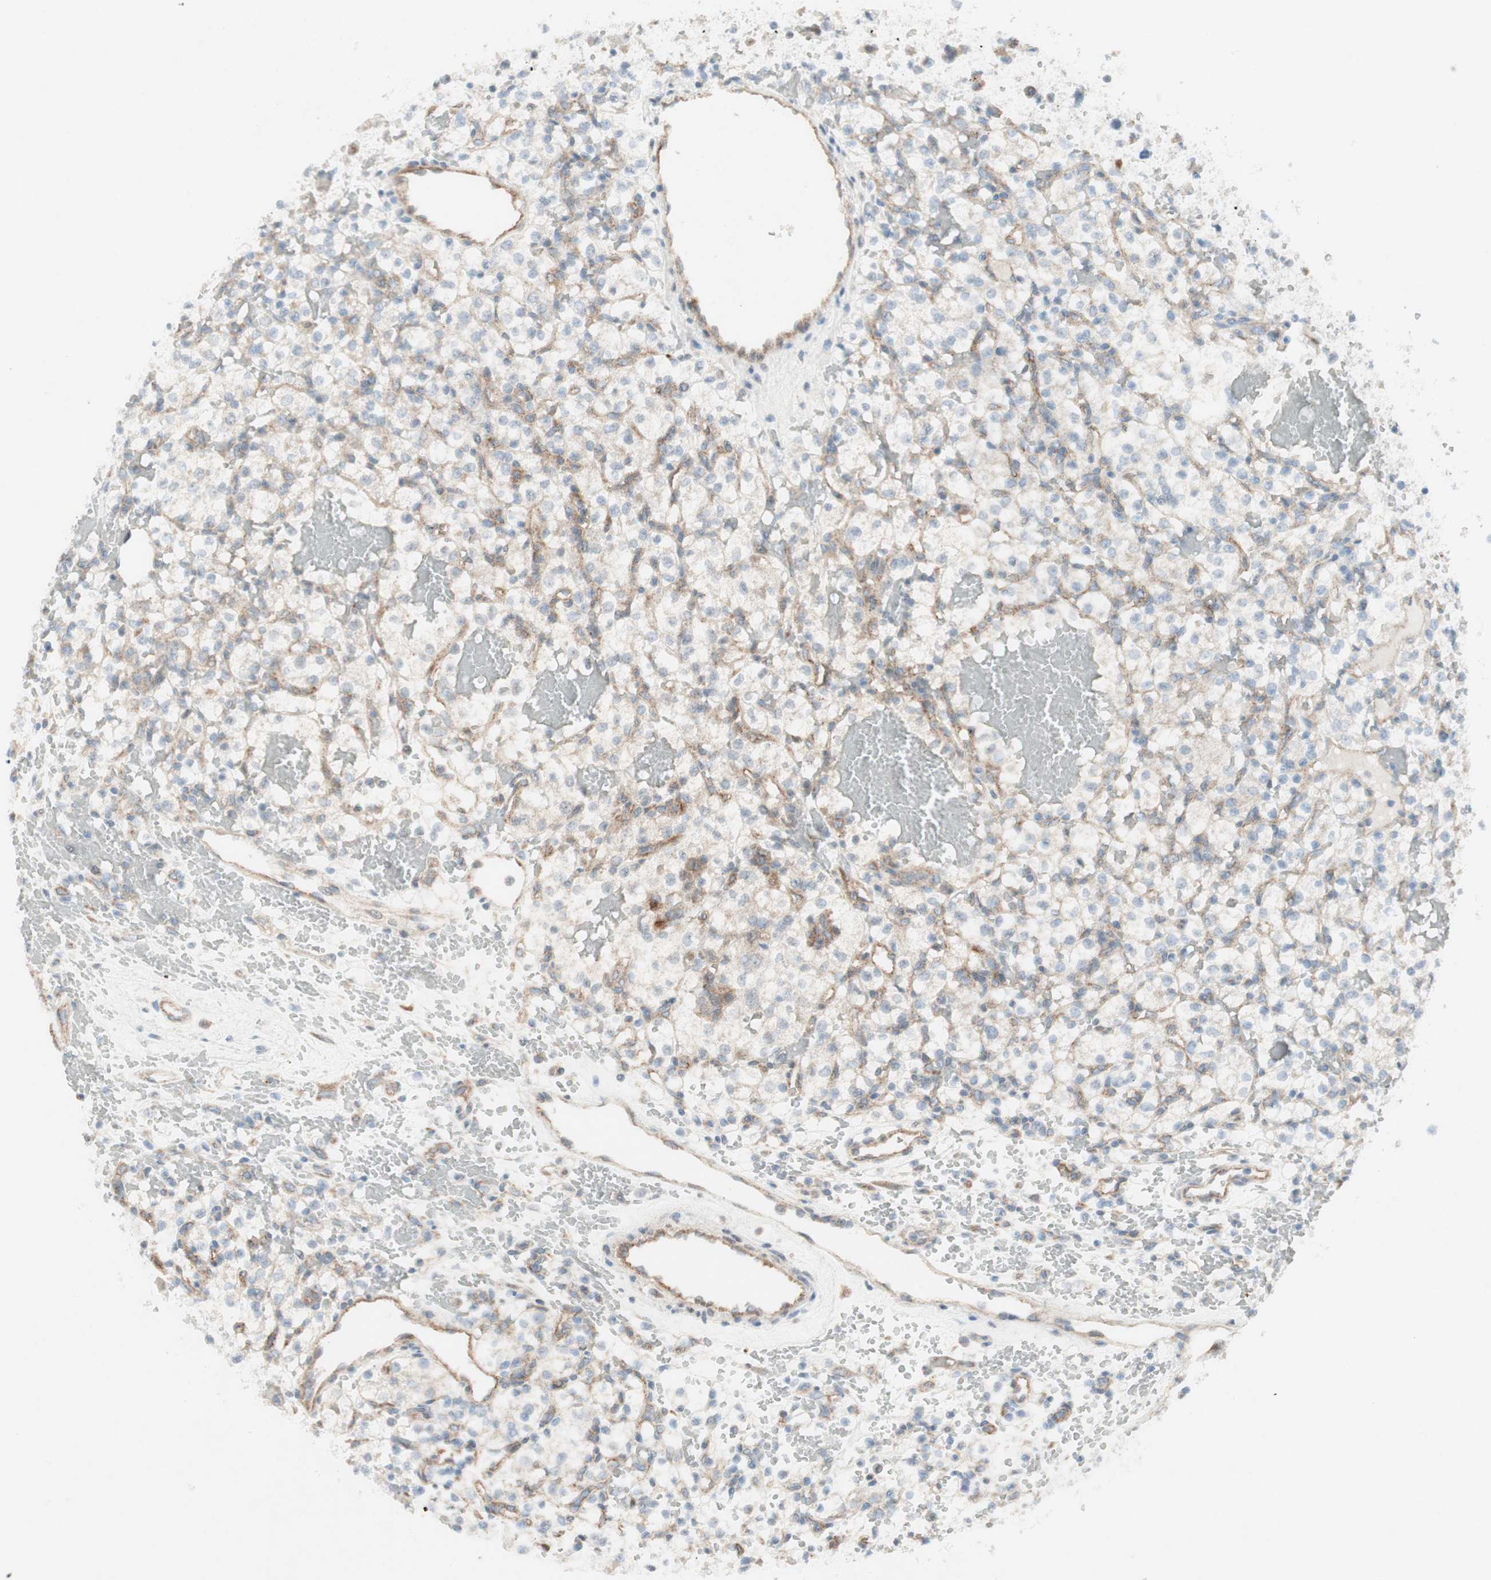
{"staining": {"intensity": "weak", "quantity": ">75%", "location": "cytoplasmic/membranous"}, "tissue": "renal cancer", "cell_type": "Tumor cells", "image_type": "cancer", "snomed": [{"axis": "morphology", "description": "Adenocarcinoma, NOS"}, {"axis": "topography", "description": "Kidney"}], "caption": "Renal adenocarcinoma stained for a protein (brown) exhibits weak cytoplasmic/membranous positive positivity in about >75% of tumor cells.", "gene": "CCL14", "patient": {"sex": "female", "age": 60}}